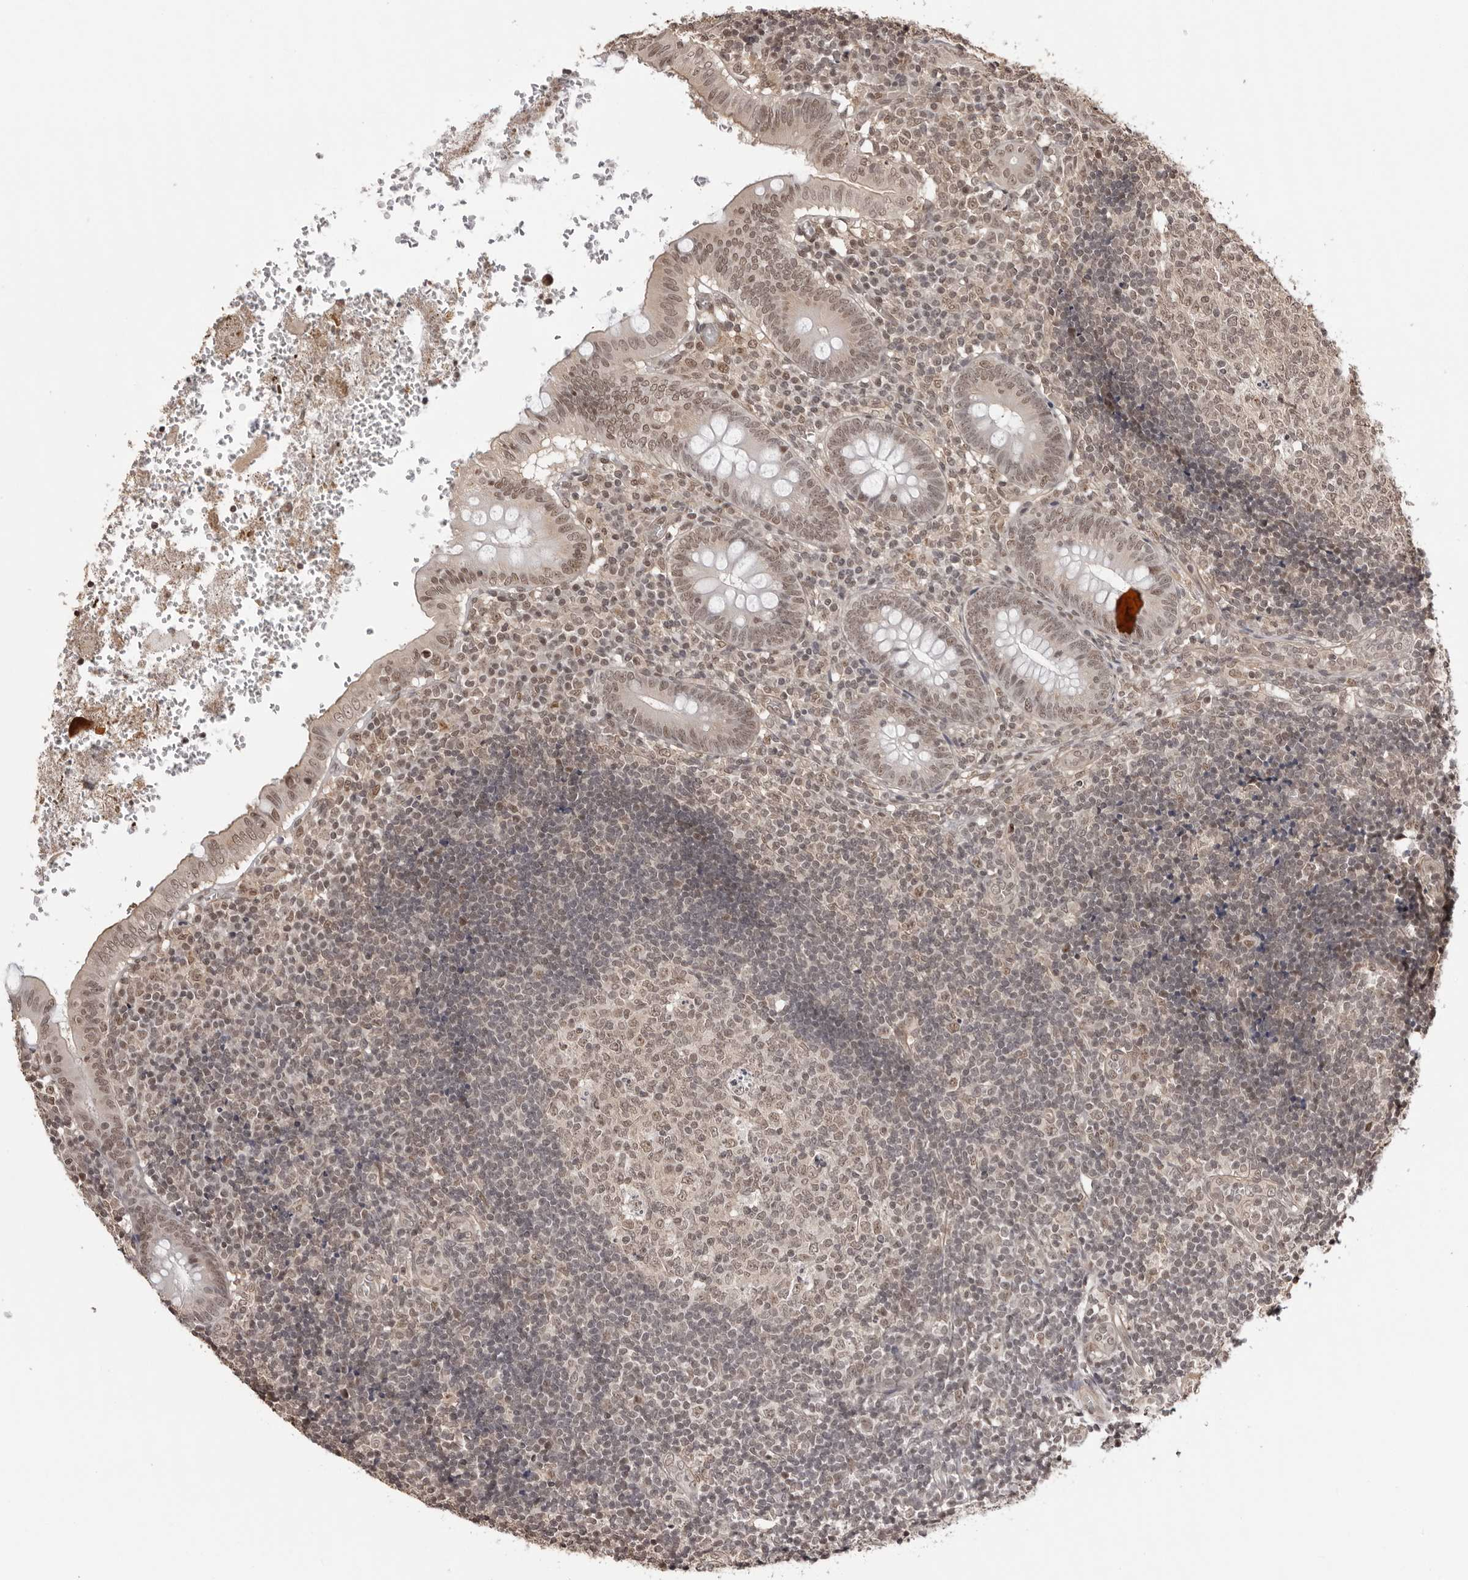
{"staining": {"intensity": "moderate", "quantity": ">75%", "location": "cytoplasmic/membranous,nuclear"}, "tissue": "appendix", "cell_type": "Glandular cells", "image_type": "normal", "snomed": [{"axis": "morphology", "description": "Normal tissue, NOS"}, {"axis": "topography", "description": "Appendix"}], "caption": "Protein expression analysis of benign human appendix reveals moderate cytoplasmic/membranous,nuclear expression in about >75% of glandular cells.", "gene": "SDE2", "patient": {"sex": "male", "age": 8}}